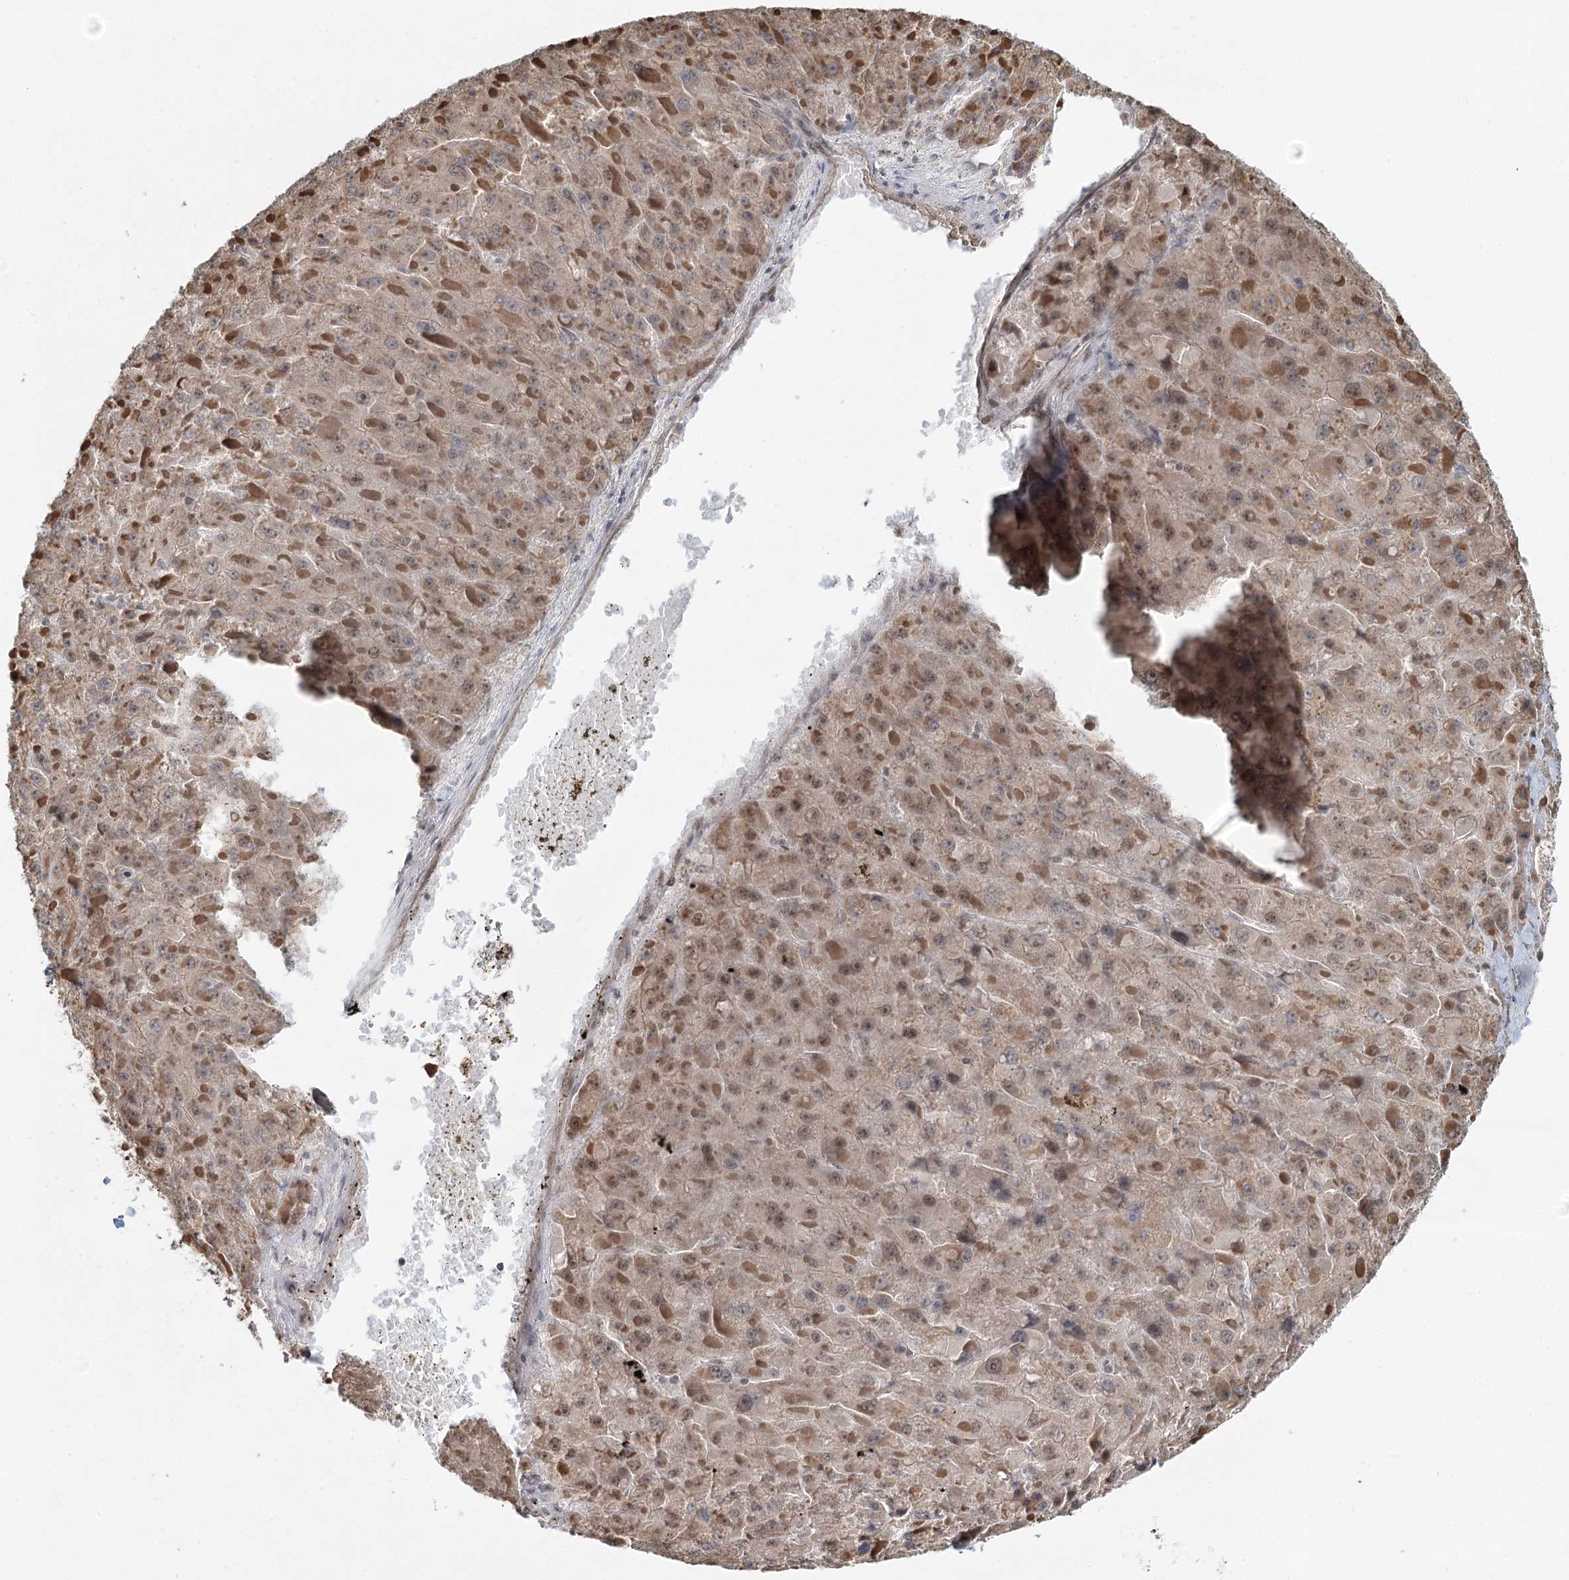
{"staining": {"intensity": "negative", "quantity": "none", "location": "none"}, "tissue": "liver cancer", "cell_type": "Tumor cells", "image_type": "cancer", "snomed": [{"axis": "morphology", "description": "Carcinoma, Hepatocellular, NOS"}, {"axis": "topography", "description": "Liver"}], "caption": "The image shows no staining of tumor cells in liver cancer (hepatocellular carcinoma).", "gene": "GPALPP1", "patient": {"sex": "female", "age": 73}}